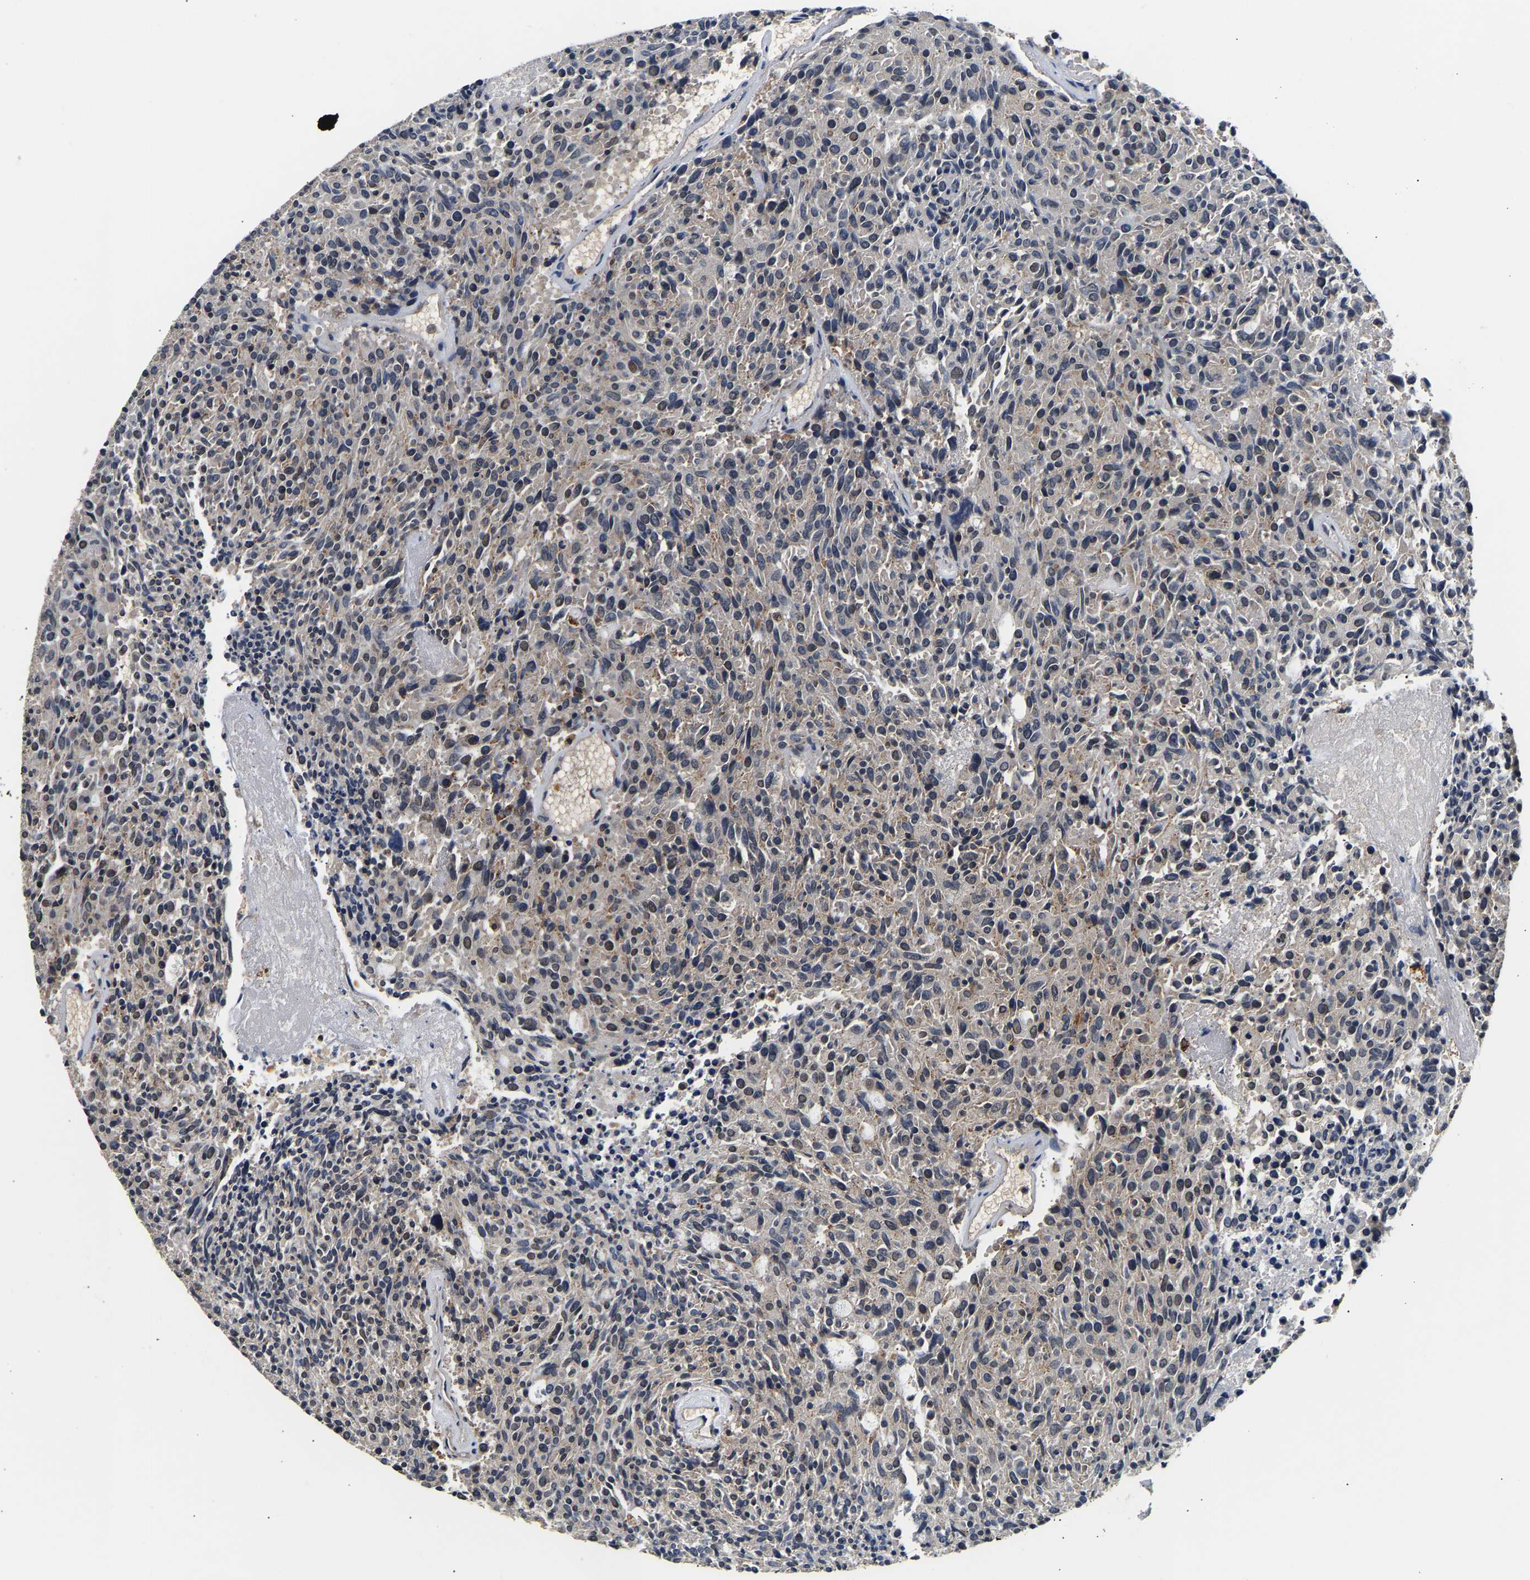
{"staining": {"intensity": "weak", "quantity": "<25%", "location": "cytoplasmic/membranous"}, "tissue": "carcinoid", "cell_type": "Tumor cells", "image_type": "cancer", "snomed": [{"axis": "morphology", "description": "Carcinoid, malignant, NOS"}, {"axis": "topography", "description": "Pancreas"}], "caption": "This histopathology image is of malignant carcinoid stained with immunohistochemistry to label a protein in brown with the nuclei are counter-stained blue. There is no positivity in tumor cells. The staining is performed using DAB (3,3'-diaminobenzidine) brown chromogen with nuclei counter-stained in using hematoxylin.", "gene": "SMU1", "patient": {"sex": "female", "age": 54}}